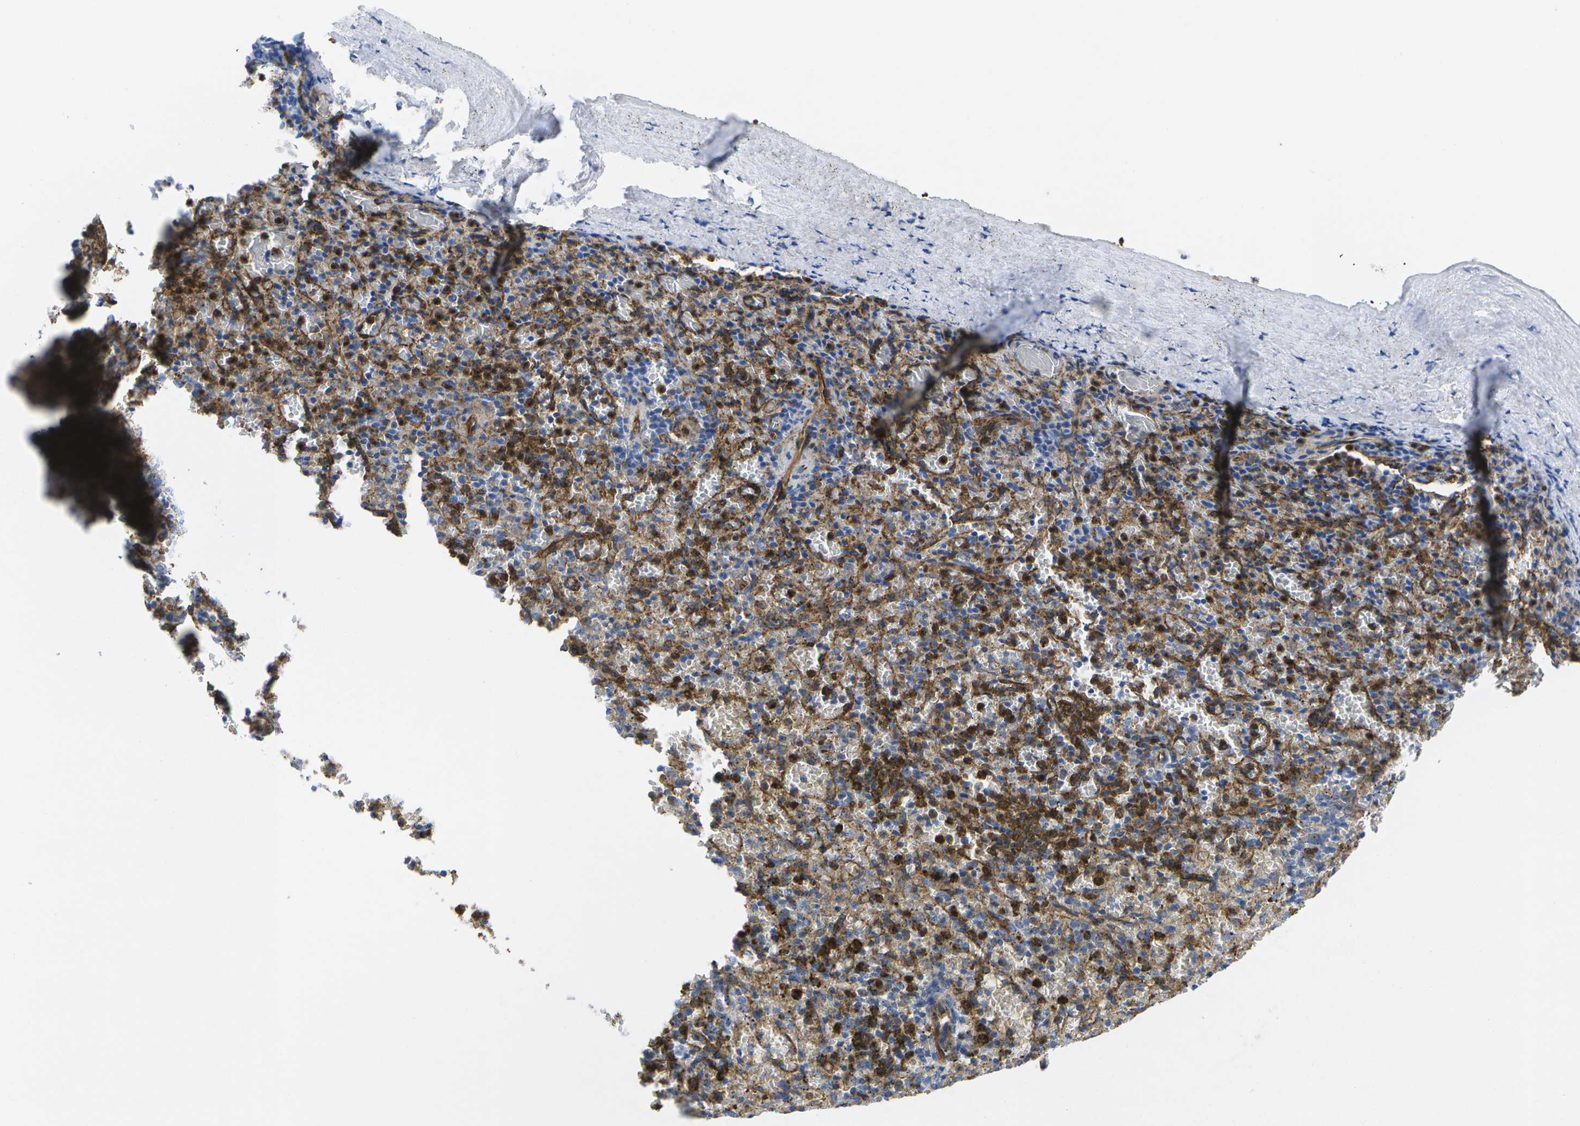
{"staining": {"intensity": "strong", "quantity": "25%-75%", "location": "cytoplasmic/membranous"}, "tissue": "spleen", "cell_type": "Cells in red pulp", "image_type": "normal", "snomed": [{"axis": "morphology", "description": "Normal tissue, NOS"}, {"axis": "topography", "description": "Spleen"}], "caption": "Immunohistochemistry (IHC) micrograph of unremarkable spleen: human spleen stained using immunohistochemistry reveals high levels of strong protein expression localized specifically in the cytoplasmic/membranous of cells in red pulp, appearing as a cytoplasmic/membranous brown color.", "gene": "DYSF", "patient": {"sex": "male", "age": 72}}